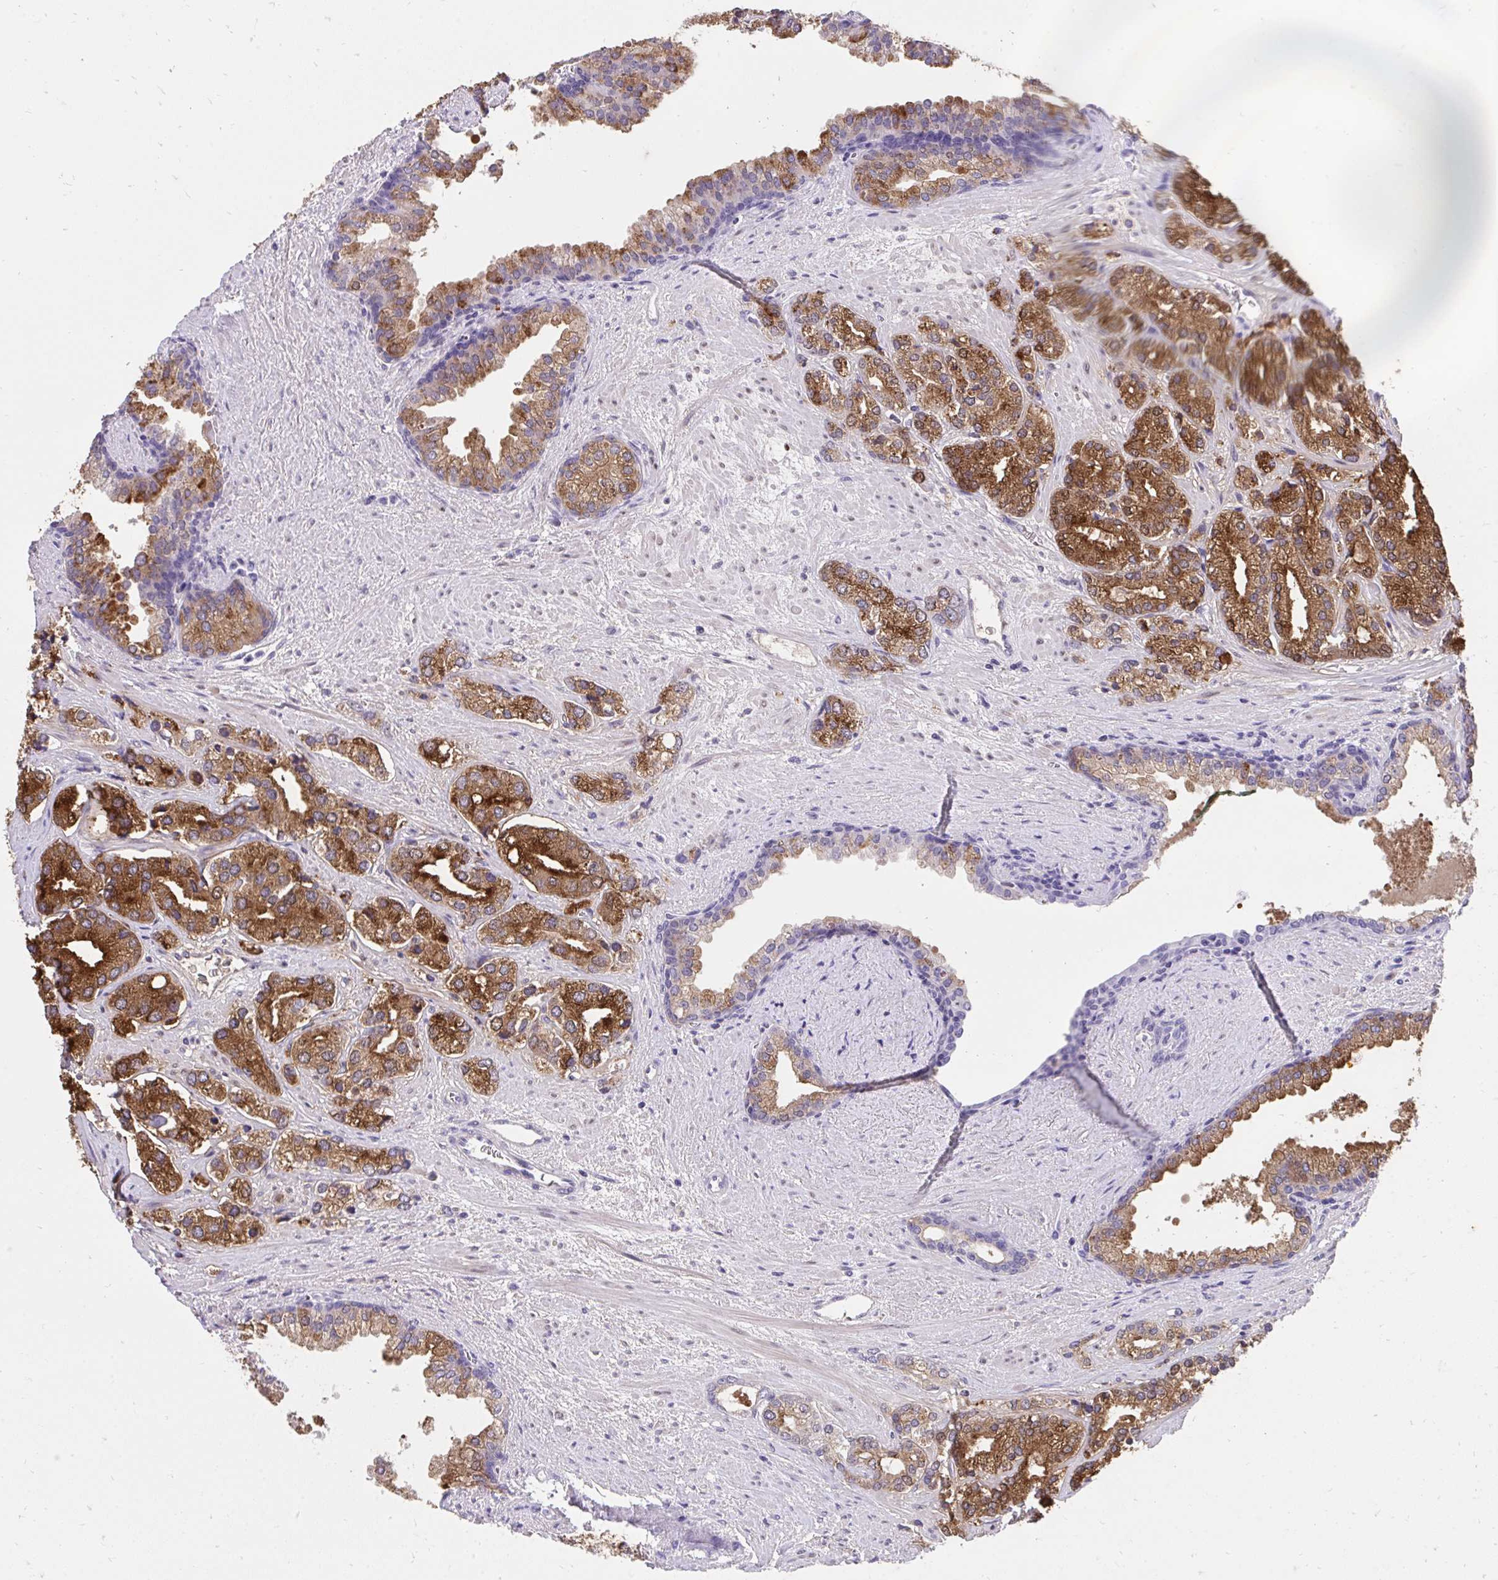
{"staining": {"intensity": "strong", "quantity": ">75%", "location": "cytoplasmic/membranous"}, "tissue": "prostate cancer", "cell_type": "Tumor cells", "image_type": "cancer", "snomed": [{"axis": "morphology", "description": "Adenocarcinoma, High grade"}, {"axis": "topography", "description": "Prostate"}], "caption": "Prostate cancer was stained to show a protein in brown. There is high levels of strong cytoplasmic/membranous staining in approximately >75% of tumor cells. (brown staining indicates protein expression, while blue staining denotes nuclei).", "gene": "KLK1", "patient": {"sex": "male", "age": 58}}